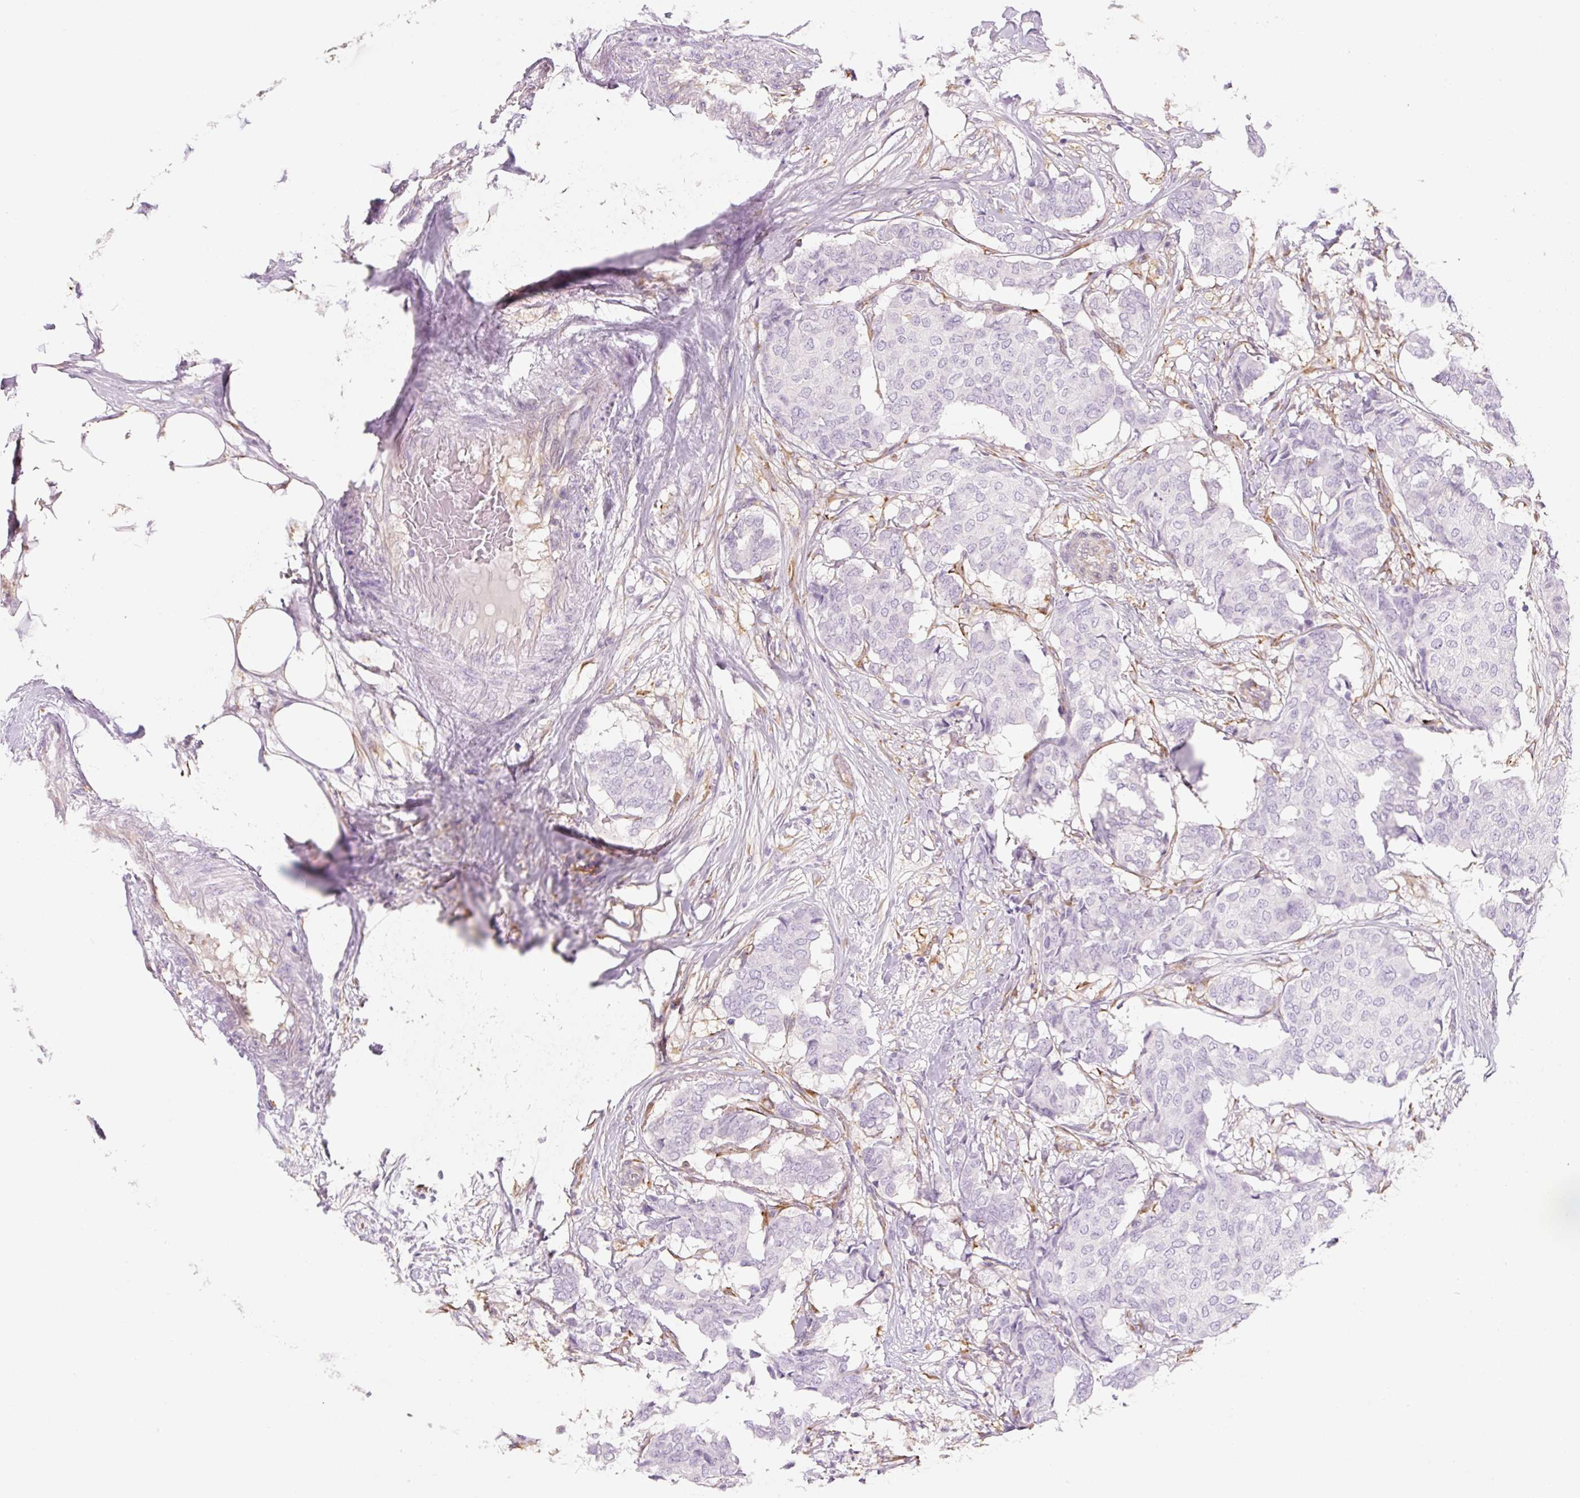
{"staining": {"intensity": "negative", "quantity": "none", "location": "none"}, "tissue": "breast cancer", "cell_type": "Tumor cells", "image_type": "cancer", "snomed": [{"axis": "morphology", "description": "Duct carcinoma"}, {"axis": "topography", "description": "Breast"}], "caption": "There is no significant staining in tumor cells of breast cancer (invasive ductal carcinoma). (Stains: DAB (3,3'-diaminobenzidine) immunohistochemistry (IHC) with hematoxylin counter stain, Microscopy: brightfield microscopy at high magnification).", "gene": "FABP5", "patient": {"sex": "female", "age": 75}}